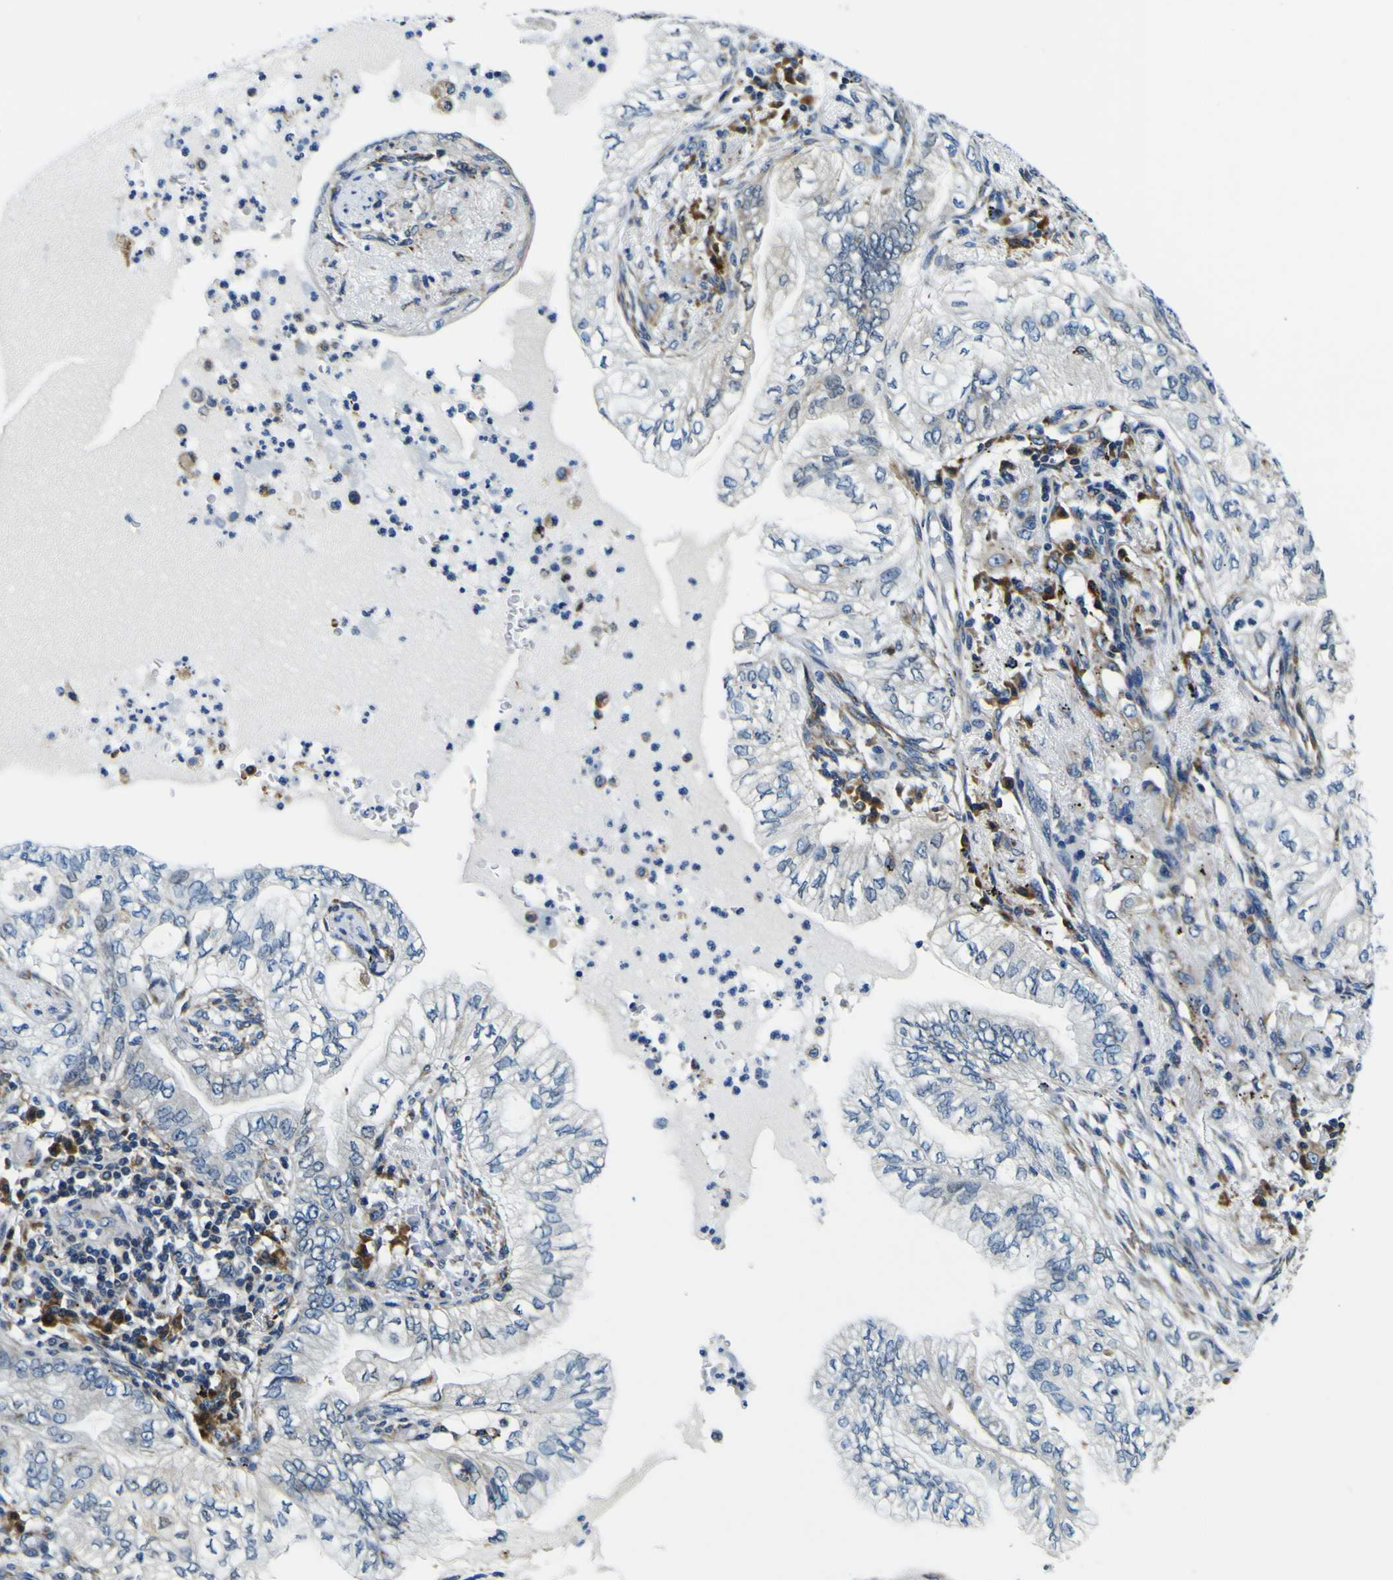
{"staining": {"intensity": "negative", "quantity": "none", "location": "none"}, "tissue": "lung cancer", "cell_type": "Tumor cells", "image_type": "cancer", "snomed": [{"axis": "morphology", "description": "Normal tissue, NOS"}, {"axis": "morphology", "description": "Adenocarcinoma, NOS"}, {"axis": "topography", "description": "Bronchus"}, {"axis": "topography", "description": "Lung"}], "caption": "There is no significant staining in tumor cells of lung adenocarcinoma.", "gene": "NLRP3", "patient": {"sex": "female", "age": 70}}